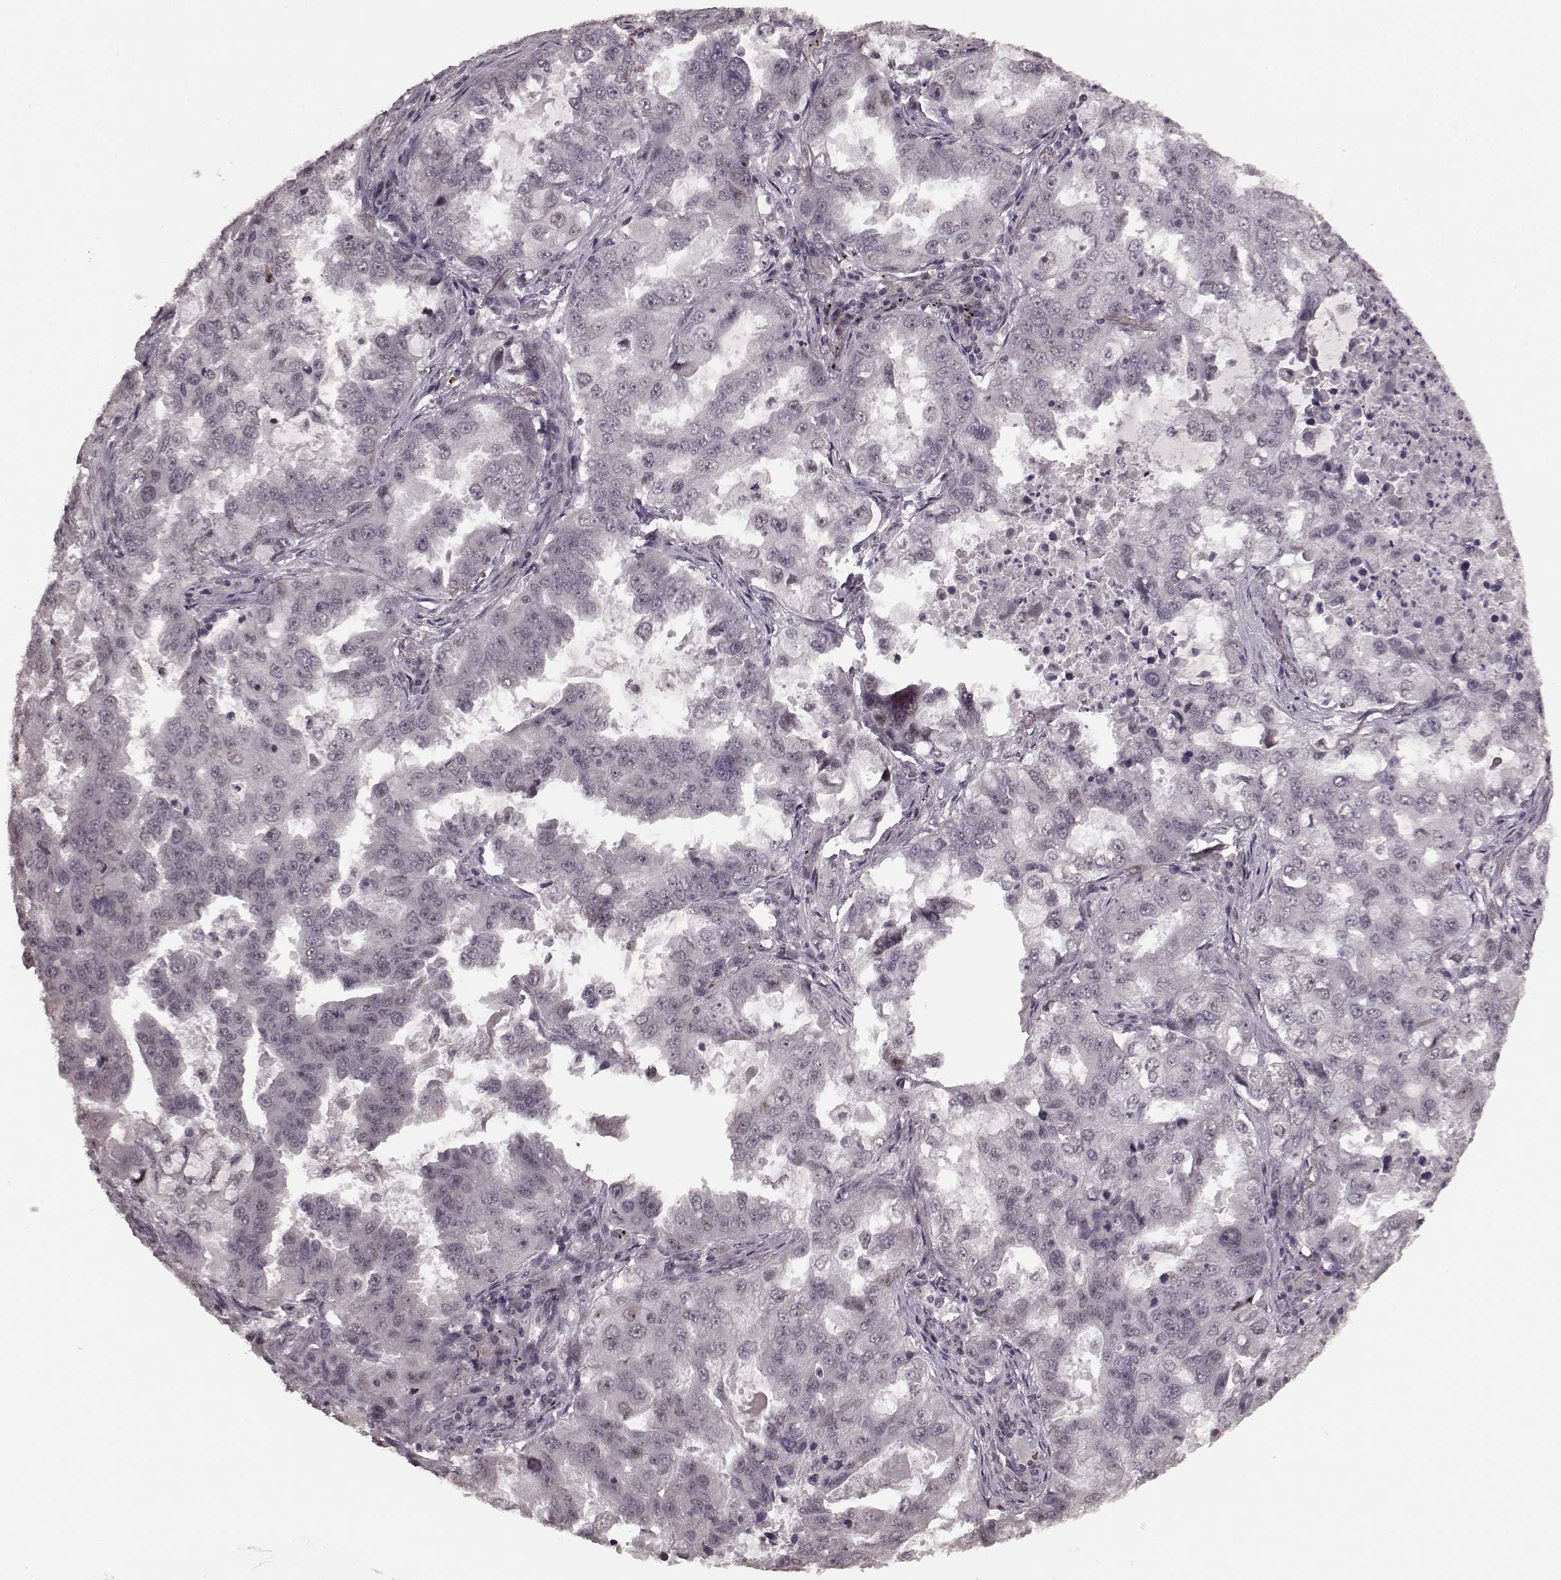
{"staining": {"intensity": "negative", "quantity": "none", "location": "none"}, "tissue": "lung cancer", "cell_type": "Tumor cells", "image_type": "cancer", "snomed": [{"axis": "morphology", "description": "Adenocarcinoma, NOS"}, {"axis": "topography", "description": "Lung"}], "caption": "The photomicrograph exhibits no significant expression in tumor cells of lung adenocarcinoma.", "gene": "PLCB4", "patient": {"sex": "female", "age": 61}}